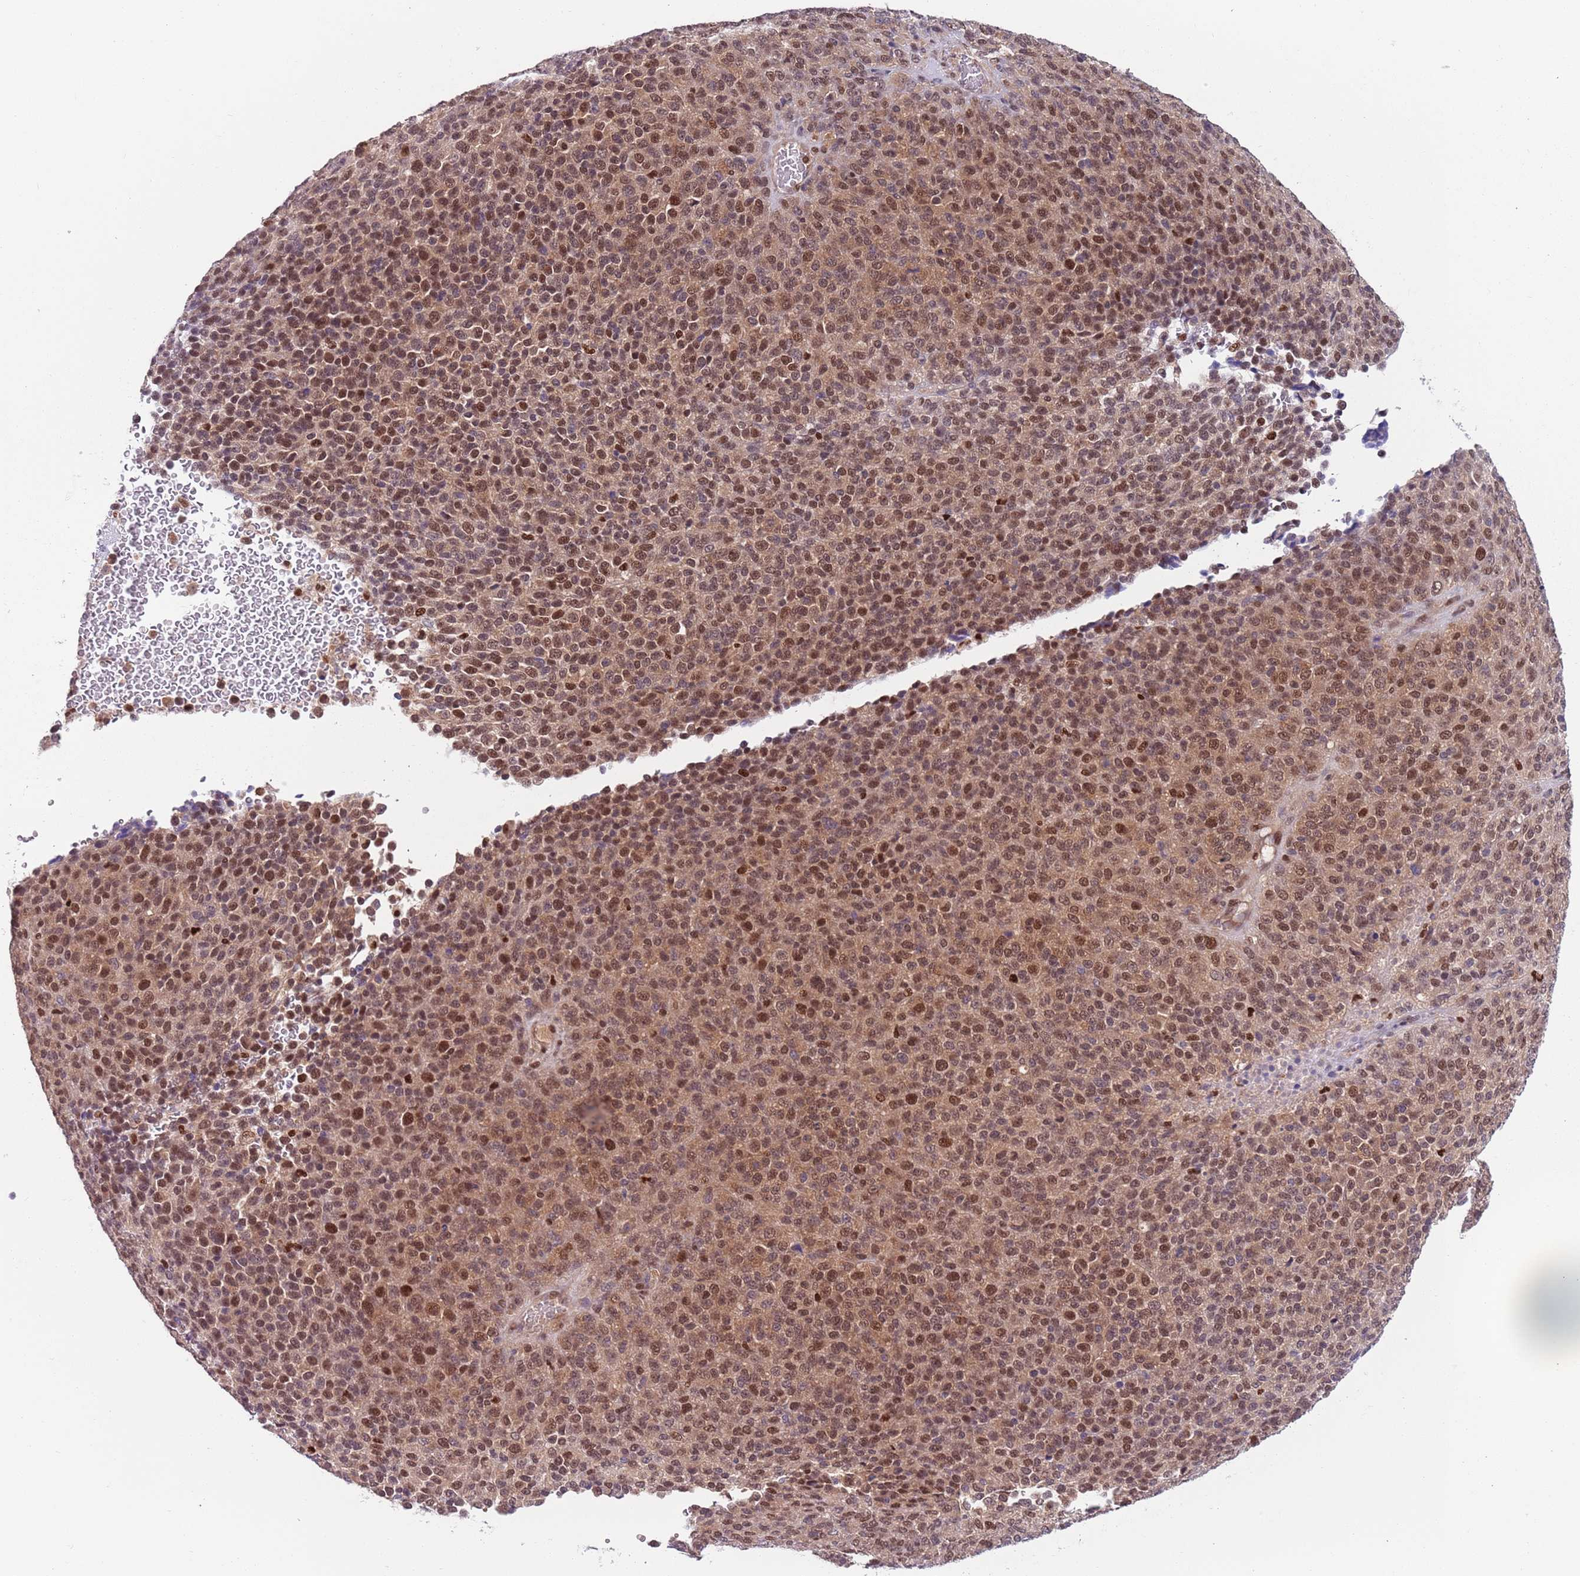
{"staining": {"intensity": "moderate", "quantity": ">75%", "location": "cytoplasmic/membranous,nuclear"}, "tissue": "melanoma", "cell_type": "Tumor cells", "image_type": "cancer", "snomed": [{"axis": "morphology", "description": "Malignant melanoma, Metastatic site"}, {"axis": "topography", "description": "Brain"}], "caption": "An IHC image of tumor tissue is shown. Protein staining in brown shows moderate cytoplasmic/membranous and nuclear positivity in melanoma within tumor cells.", "gene": "RMND5B", "patient": {"sex": "female", "age": 56}}